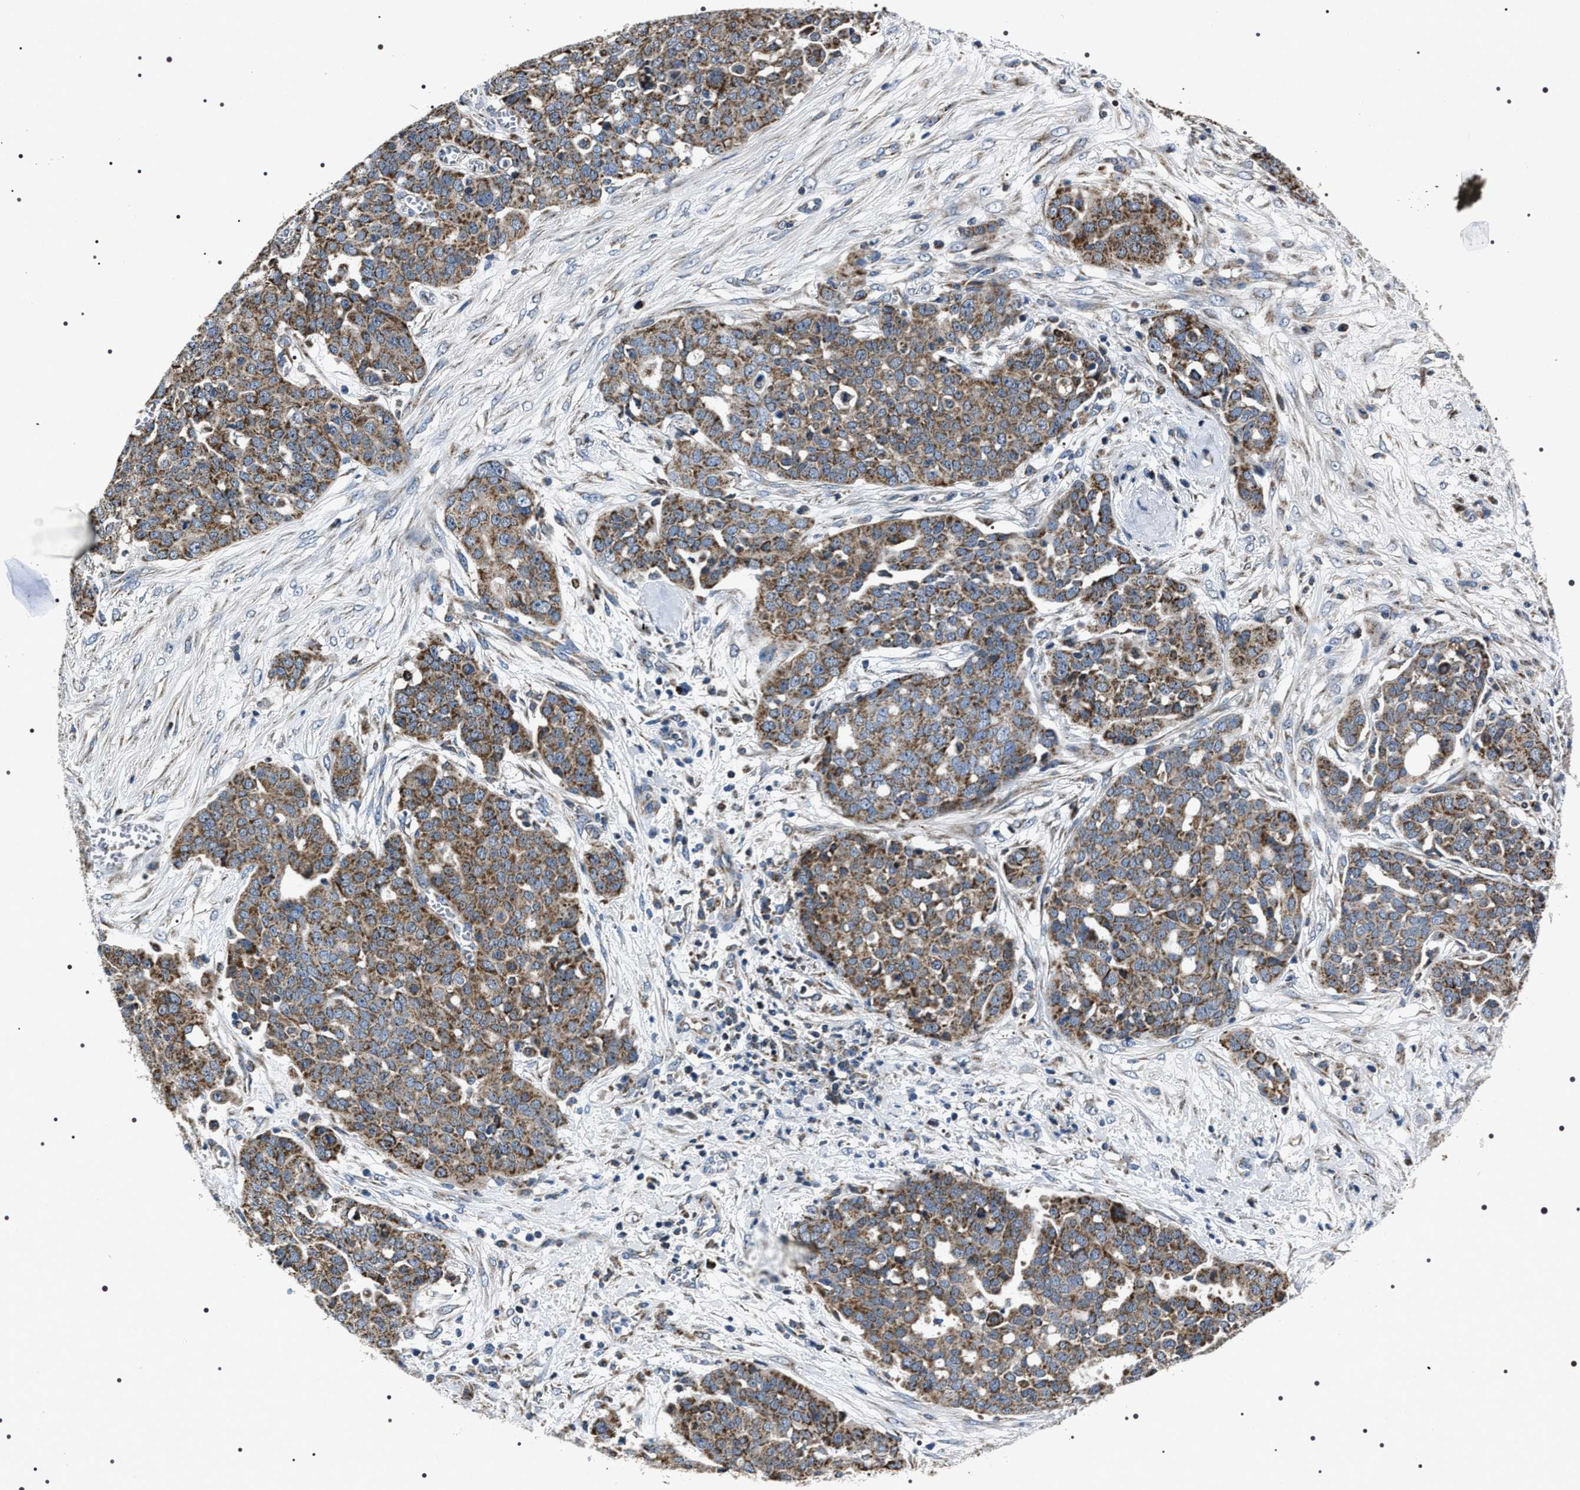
{"staining": {"intensity": "moderate", "quantity": ">75%", "location": "cytoplasmic/membranous"}, "tissue": "ovarian cancer", "cell_type": "Tumor cells", "image_type": "cancer", "snomed": [{"axis": "morphology", "description": "Cystadenocarcinoma, serous, NOS"}, {"axis": "topography", "description": "Soft tissue"}, {"axis": "topography", "description": "Ovary"}], "caption": "A high-resolution photomicrograph shows IHC staining of serous cystadenocarcinoma (ovarian), which shows moderate cytoplasmic/membranous staining in about >75% of tumor cells.", "gene": "NTMT1", "patient": {"sex": "female", "age": 57}}